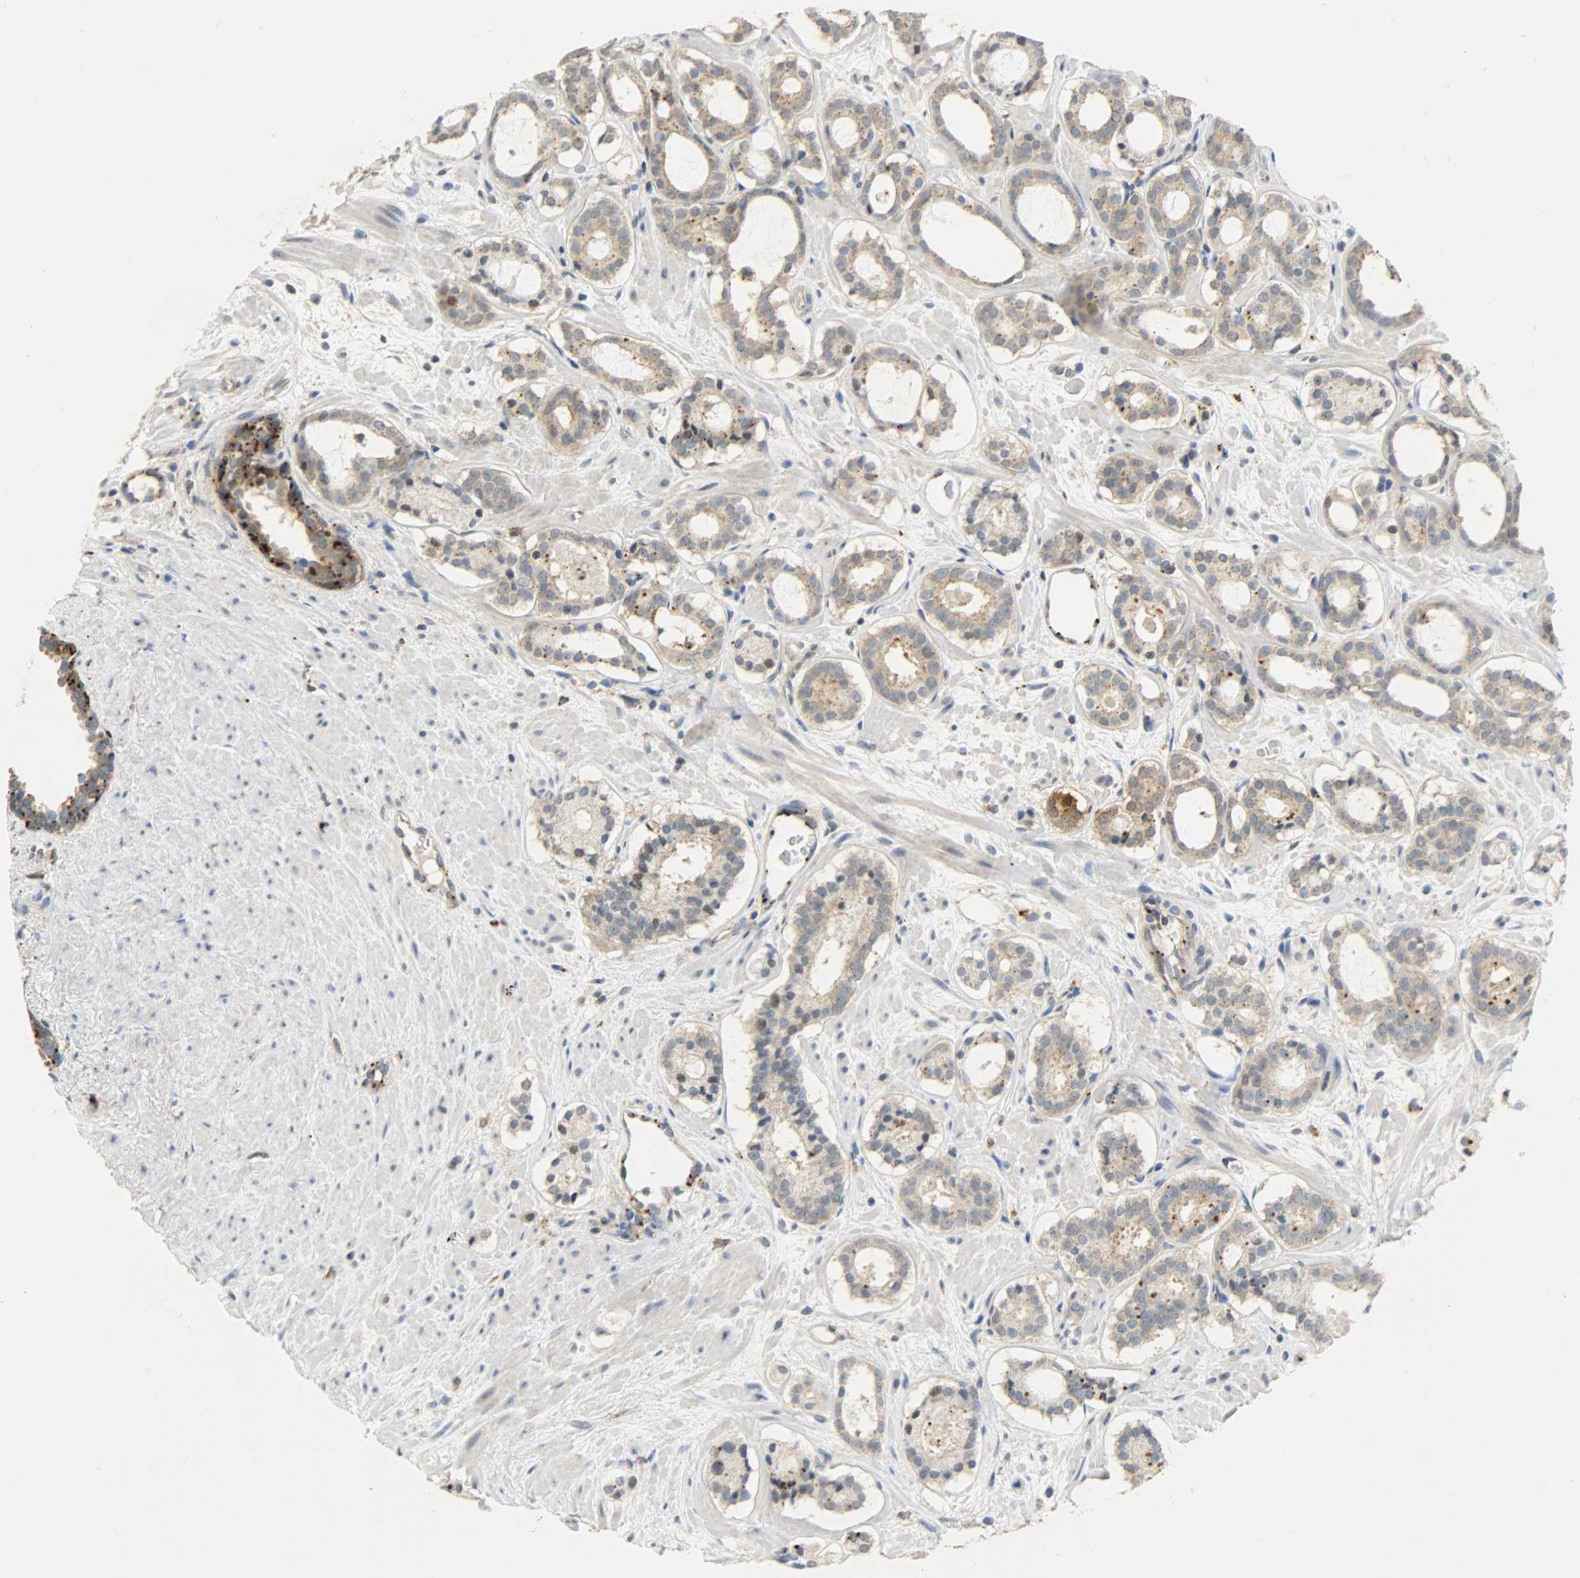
{"staining": {"intensity": "moderate", "quantity": "25%-75%", "location": "cytoplasmic/membranous"}, "tissue": "prostate cancer", "cell_type": "Tumor cells", "image_type": "cancer", "snomed": [{"axis": "morphology", "description": "Adenocarcinoma, Low grade"}, {"axis": "topography", "description": "Prostate"}], "caption": "The immunohistochemical stain shows moderate cytoplasmic/membranous positivity in tumor cells of prostate adenocarcinoma (low-grade) tissue.", "gene": "GIT2", "patient": {"sex": "male", "age": 57}}